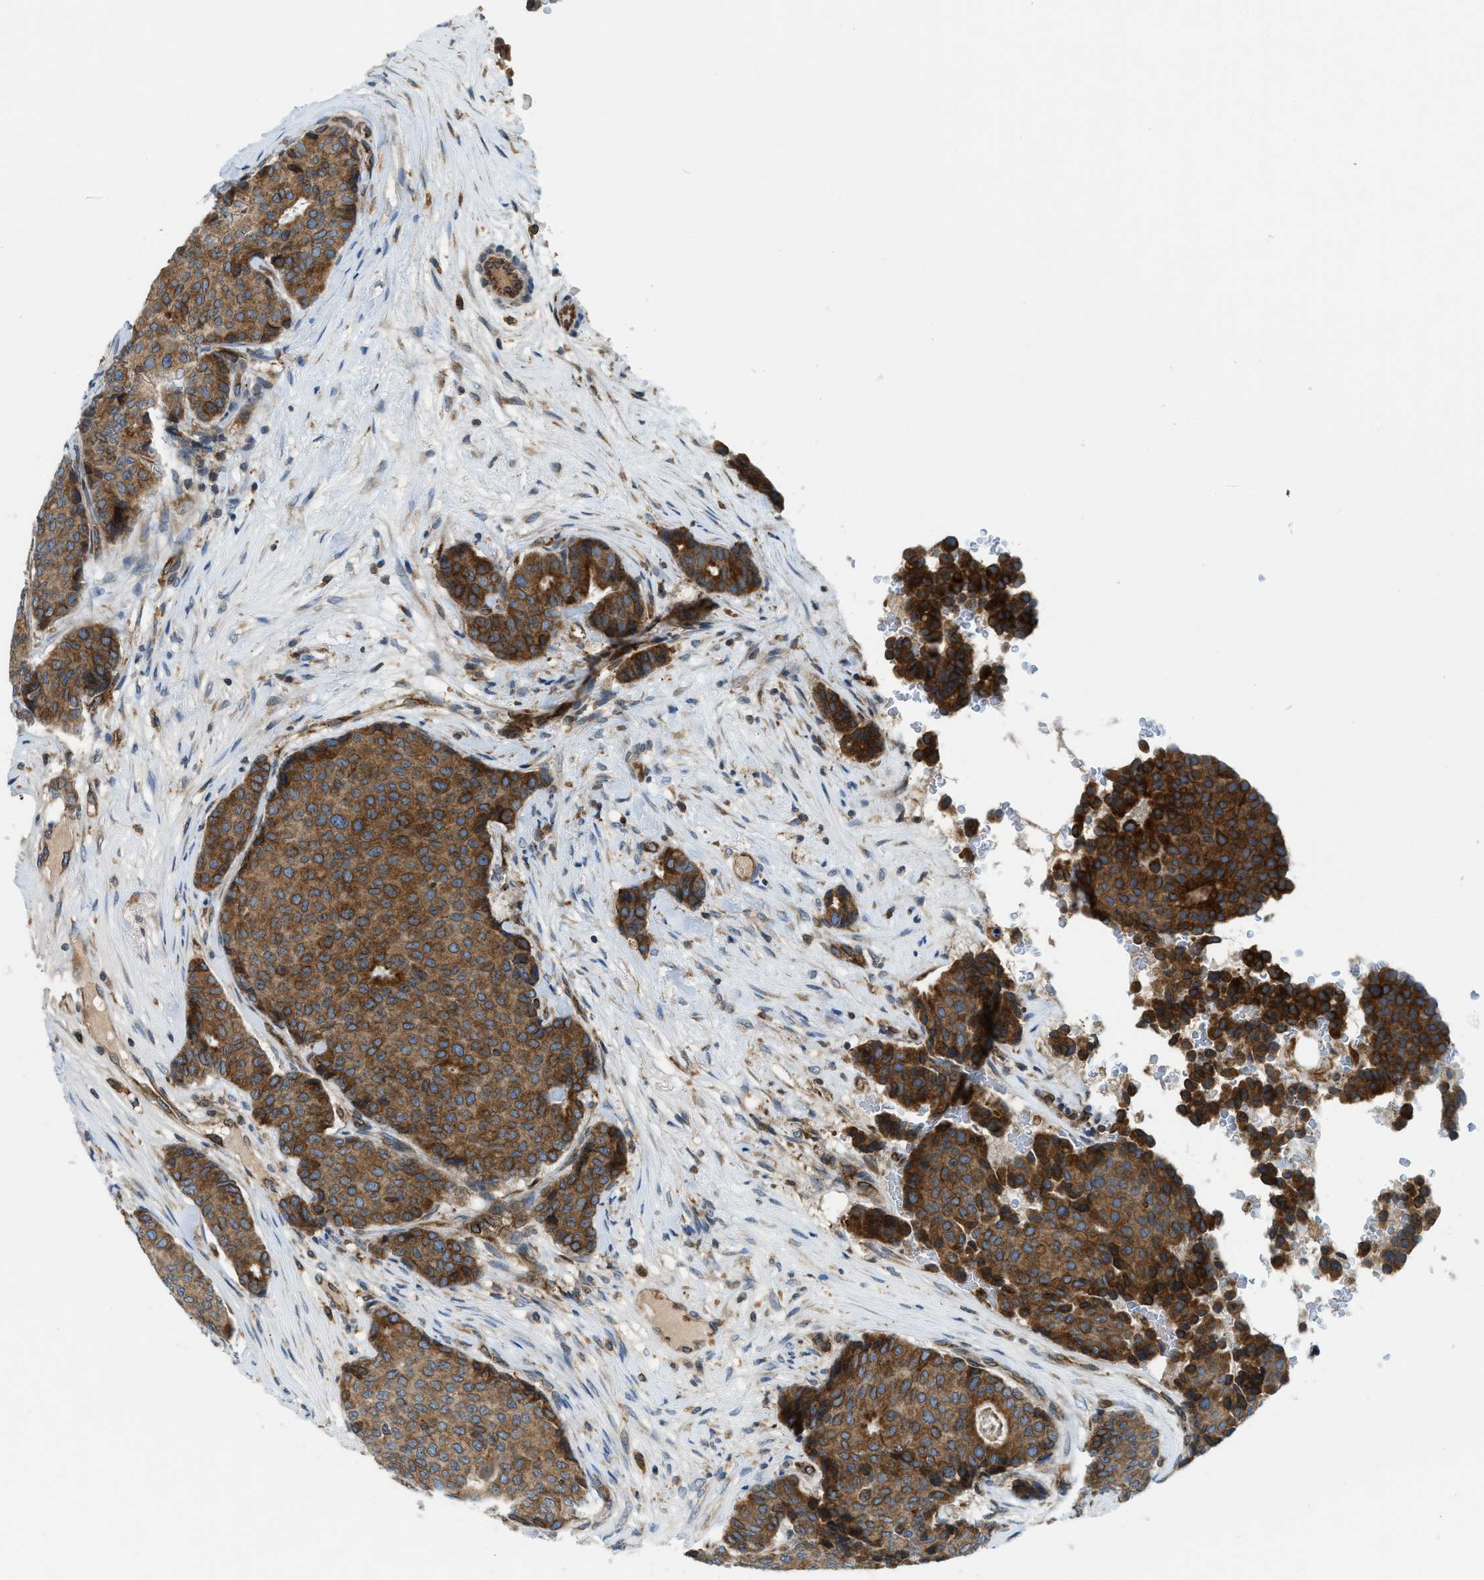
{"staining": {"intensity": "strong", "quantity": ">75%", "location": "cytoplasmic/membranous"}, "tissue": "breast cancer", "cell_type": "Tumor cells", "image_type": "cancer", "snomed": [{"axis": "morphology", "description": "Duct carcinoma"}, {"axis": "topography", "description": "Breast"}], "caption": "This is an image of IHC staining of intraductal carcinoma (breast), which shows strong expression in the cytoplasmic/membranous of tumor cells.", "gene": "BCAP31", "patient": {"sex": "female", "age": 75}}